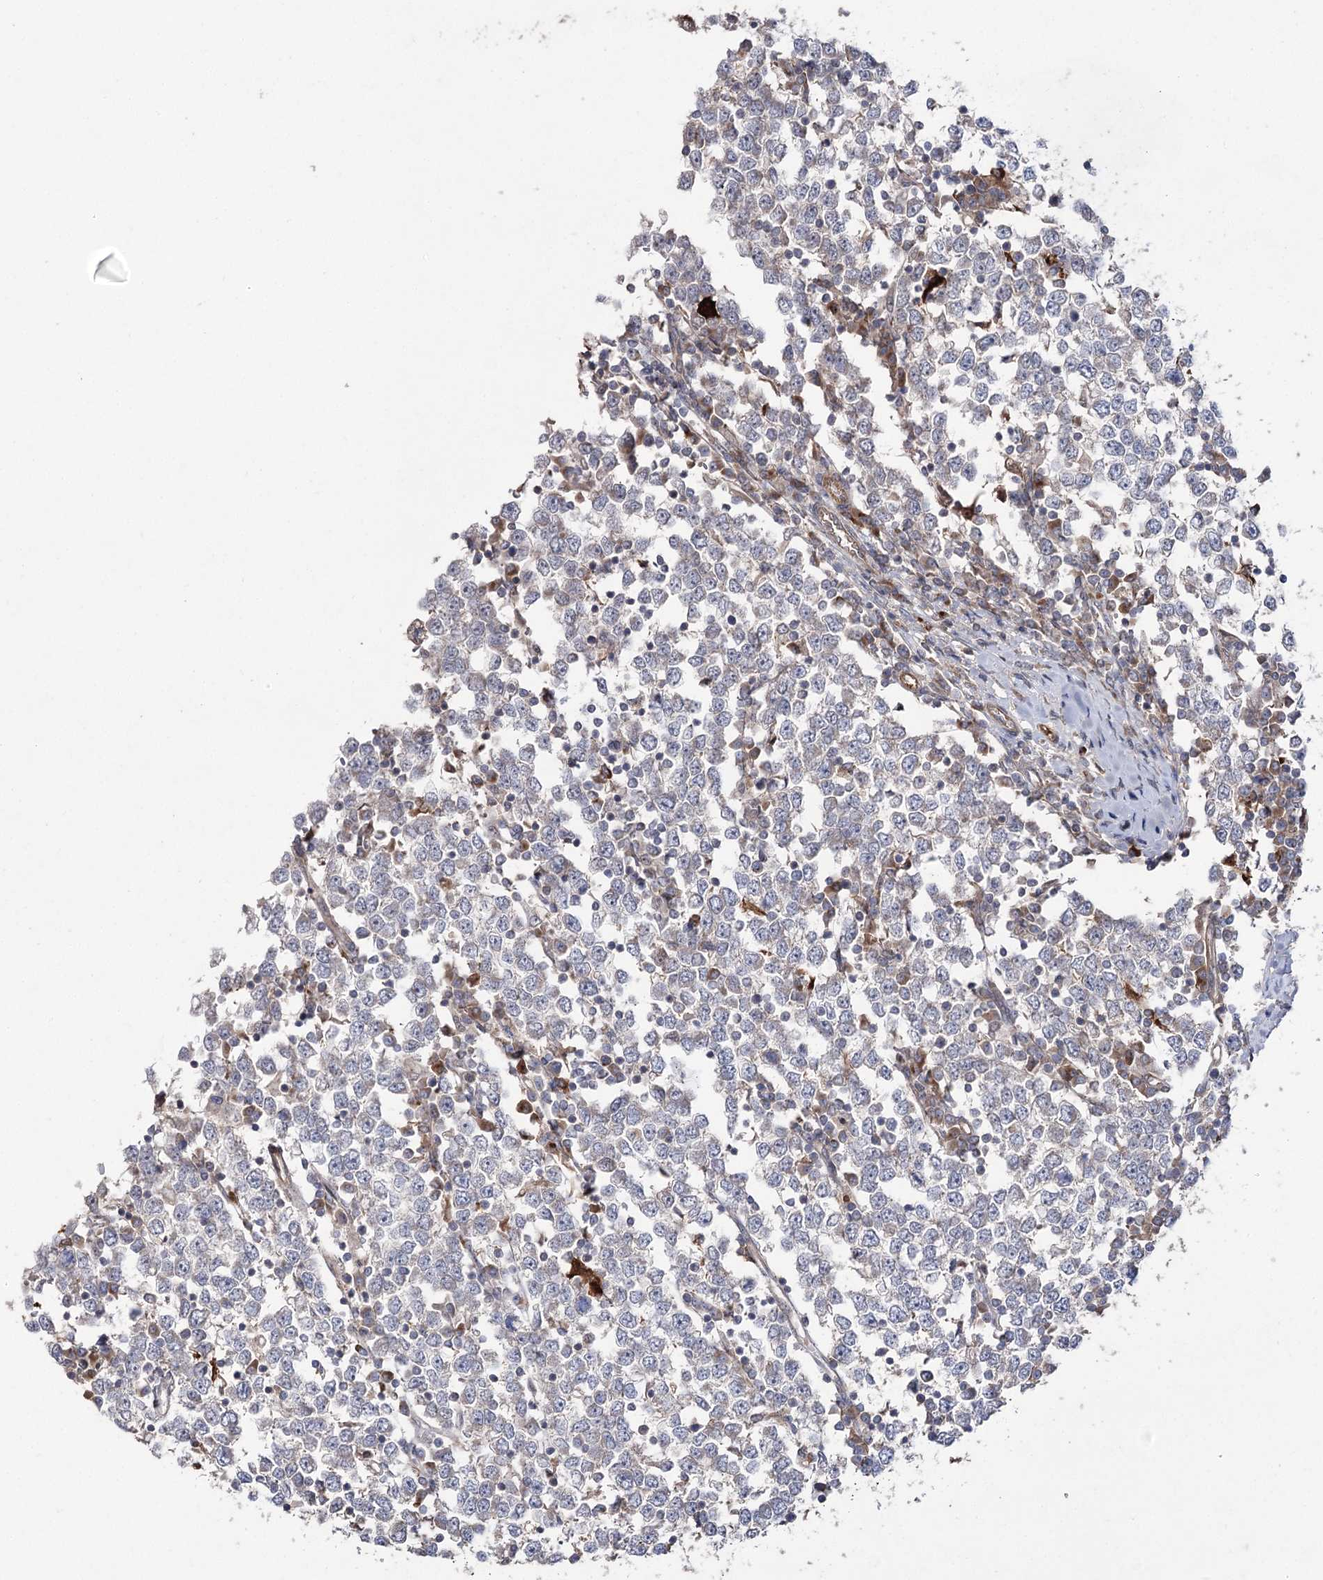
{"staining": {"intensity": "negative", "quantity": "none", "location": "none"}, "tissue": "testis cancer", "cell_type": "Tumor cells", "image_type": "cancer", "snomed": [{"axis": "morphology", "description": "Seminoma, NOS"}, {"axis": "topography", "description": "Testis"}], "caption": "Immunohistochemical staining of testis seminoma demonstrates no significant expression in tumor cells. (DAB immunohistochemistry (IHC), high magnification).", "gene": "OTUD1", "patient": {"sex": "male", "age": 65}}